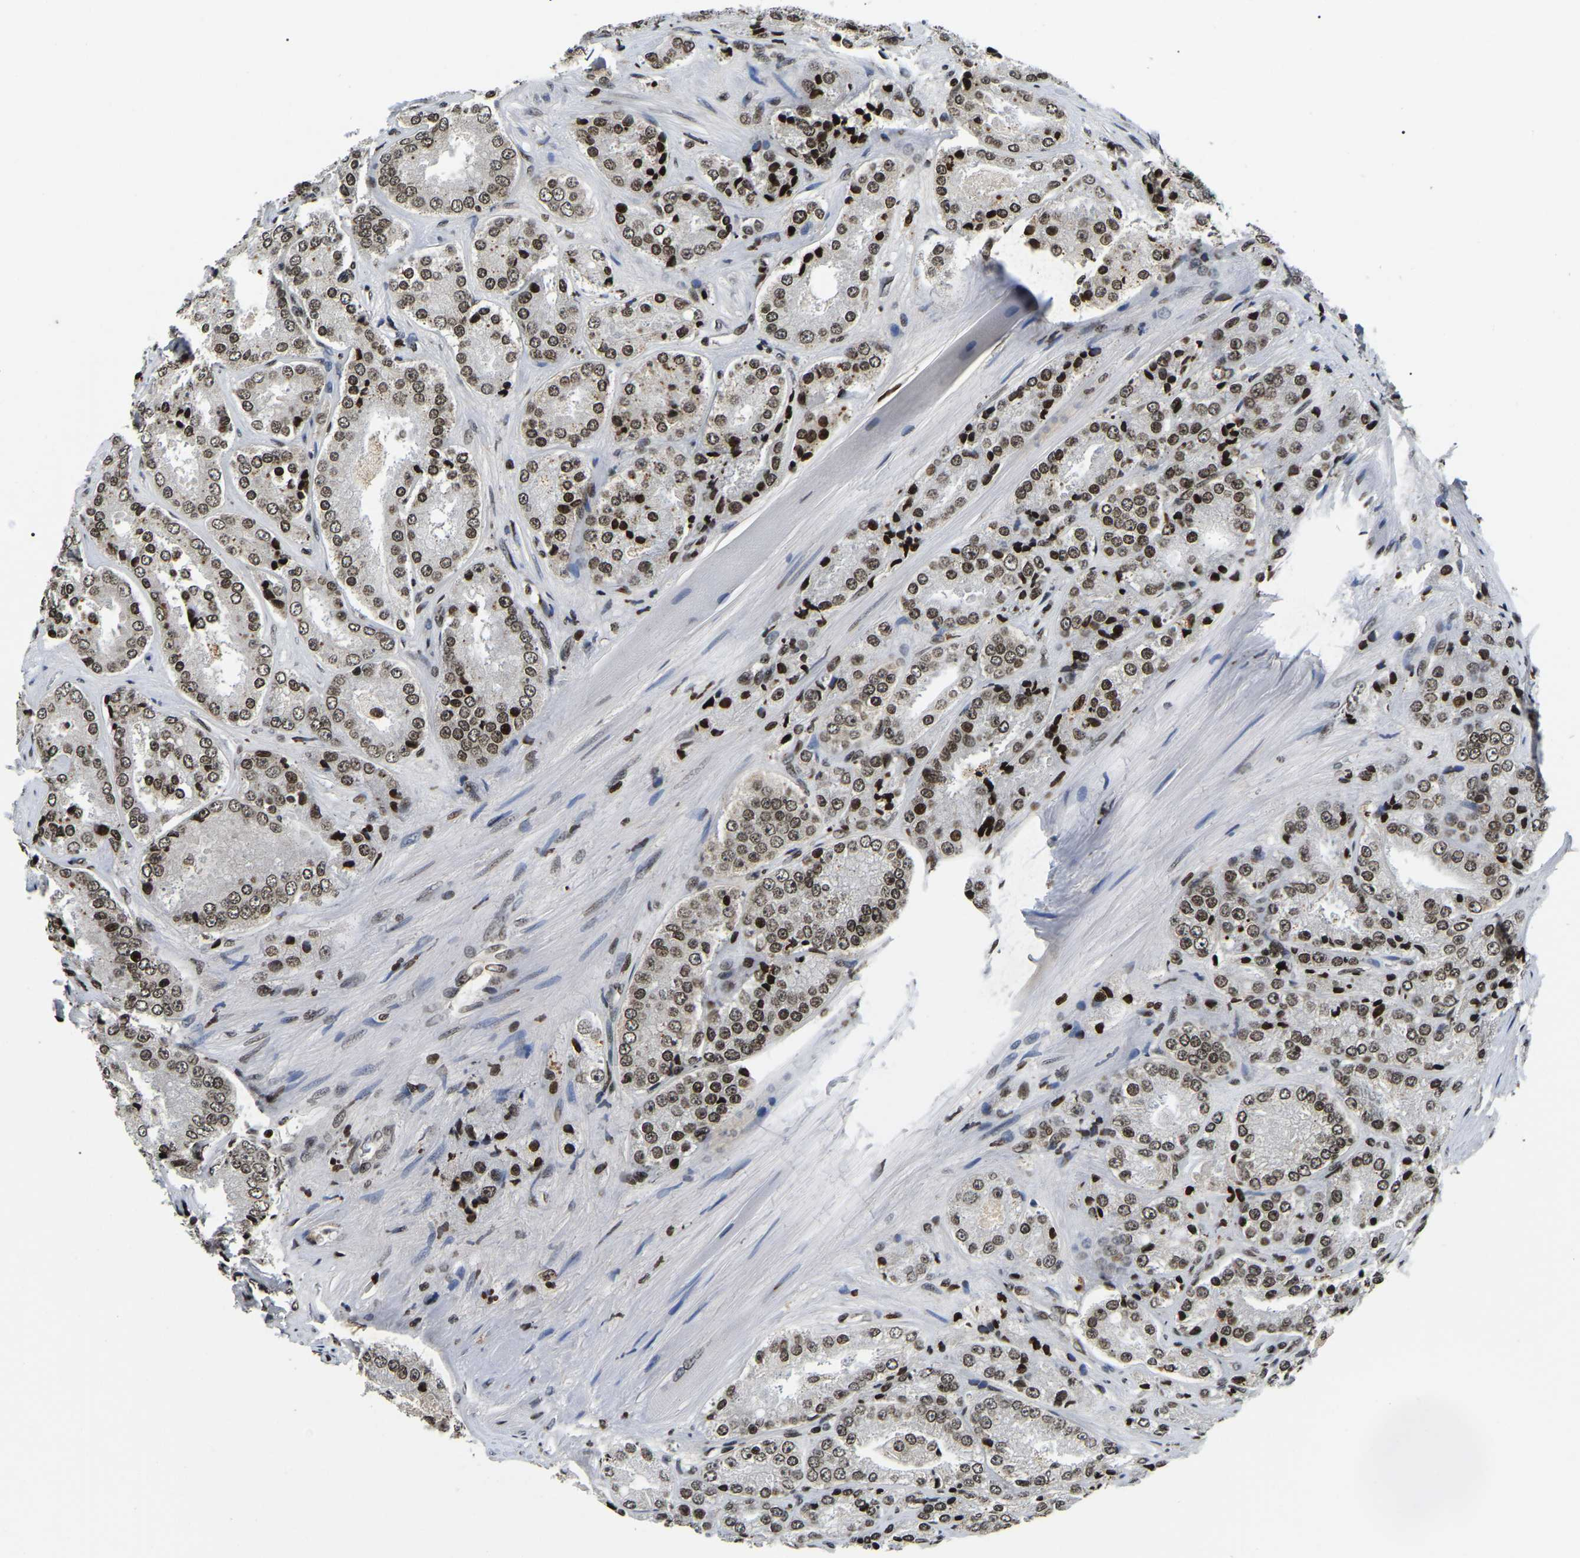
{"staining": {"intensity": "moderate", "quantity": ">75%", "location": "nuclear"}, "tissue": "prostate cancer", "cell_type": "Tumor cells", "image_type": "cancer", "snomed": [{"axis": "morphology", "description": "Adenocarcinoma, High grade"}, {"axis": "topography", "description": "Prostate"}], "caption": "Brown immunohistochemical staining in human prostate cancer (adenocarcinoma (high-grade)) exhibits moderate nuclear positivity in approximately >75% of tumor cells.", "gene": "LRRC61", "patient": {"sex": "male", "age": 65}}